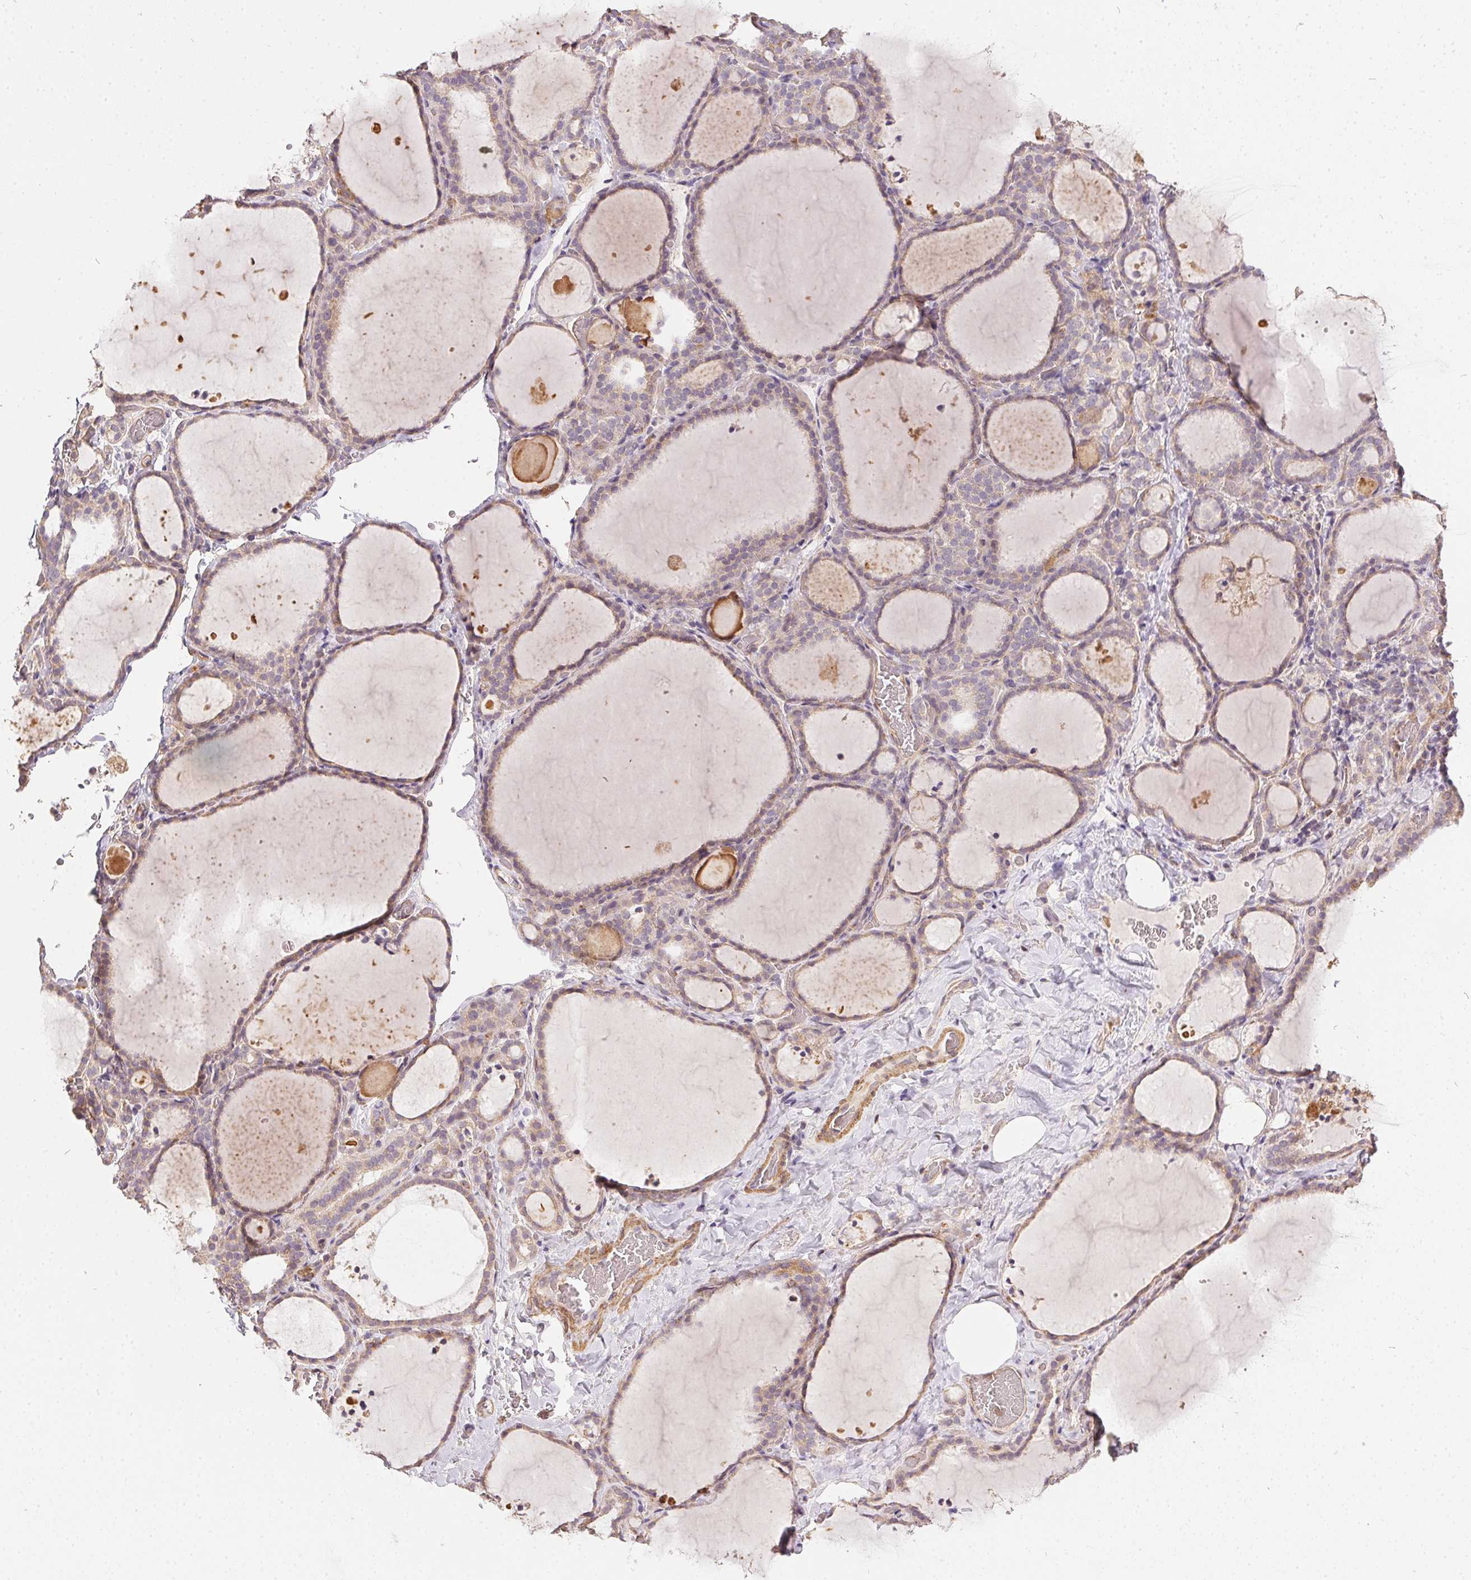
{"staining": {"intensity": "weak", "quantity": "25%-75%", "location": "cytoplasmic/membranous"}, "tissue": "thyroid gland", "cell_type": "Glandular cells", "image_type": "normal", "snomed": [{"axis": "morphology", "description": "Normal tissue, NOS"}, {"axis": "topography", "description": "Thyroid gland"}], "caption": "IHC (DAB) staining of unremarkable thyroid gland shows weak cytoplasmic/membranous protein positivity in about 25%-75% of glandular cells.", "gene": "REV3L", "patient": {"sex": "female", "age": 22}}